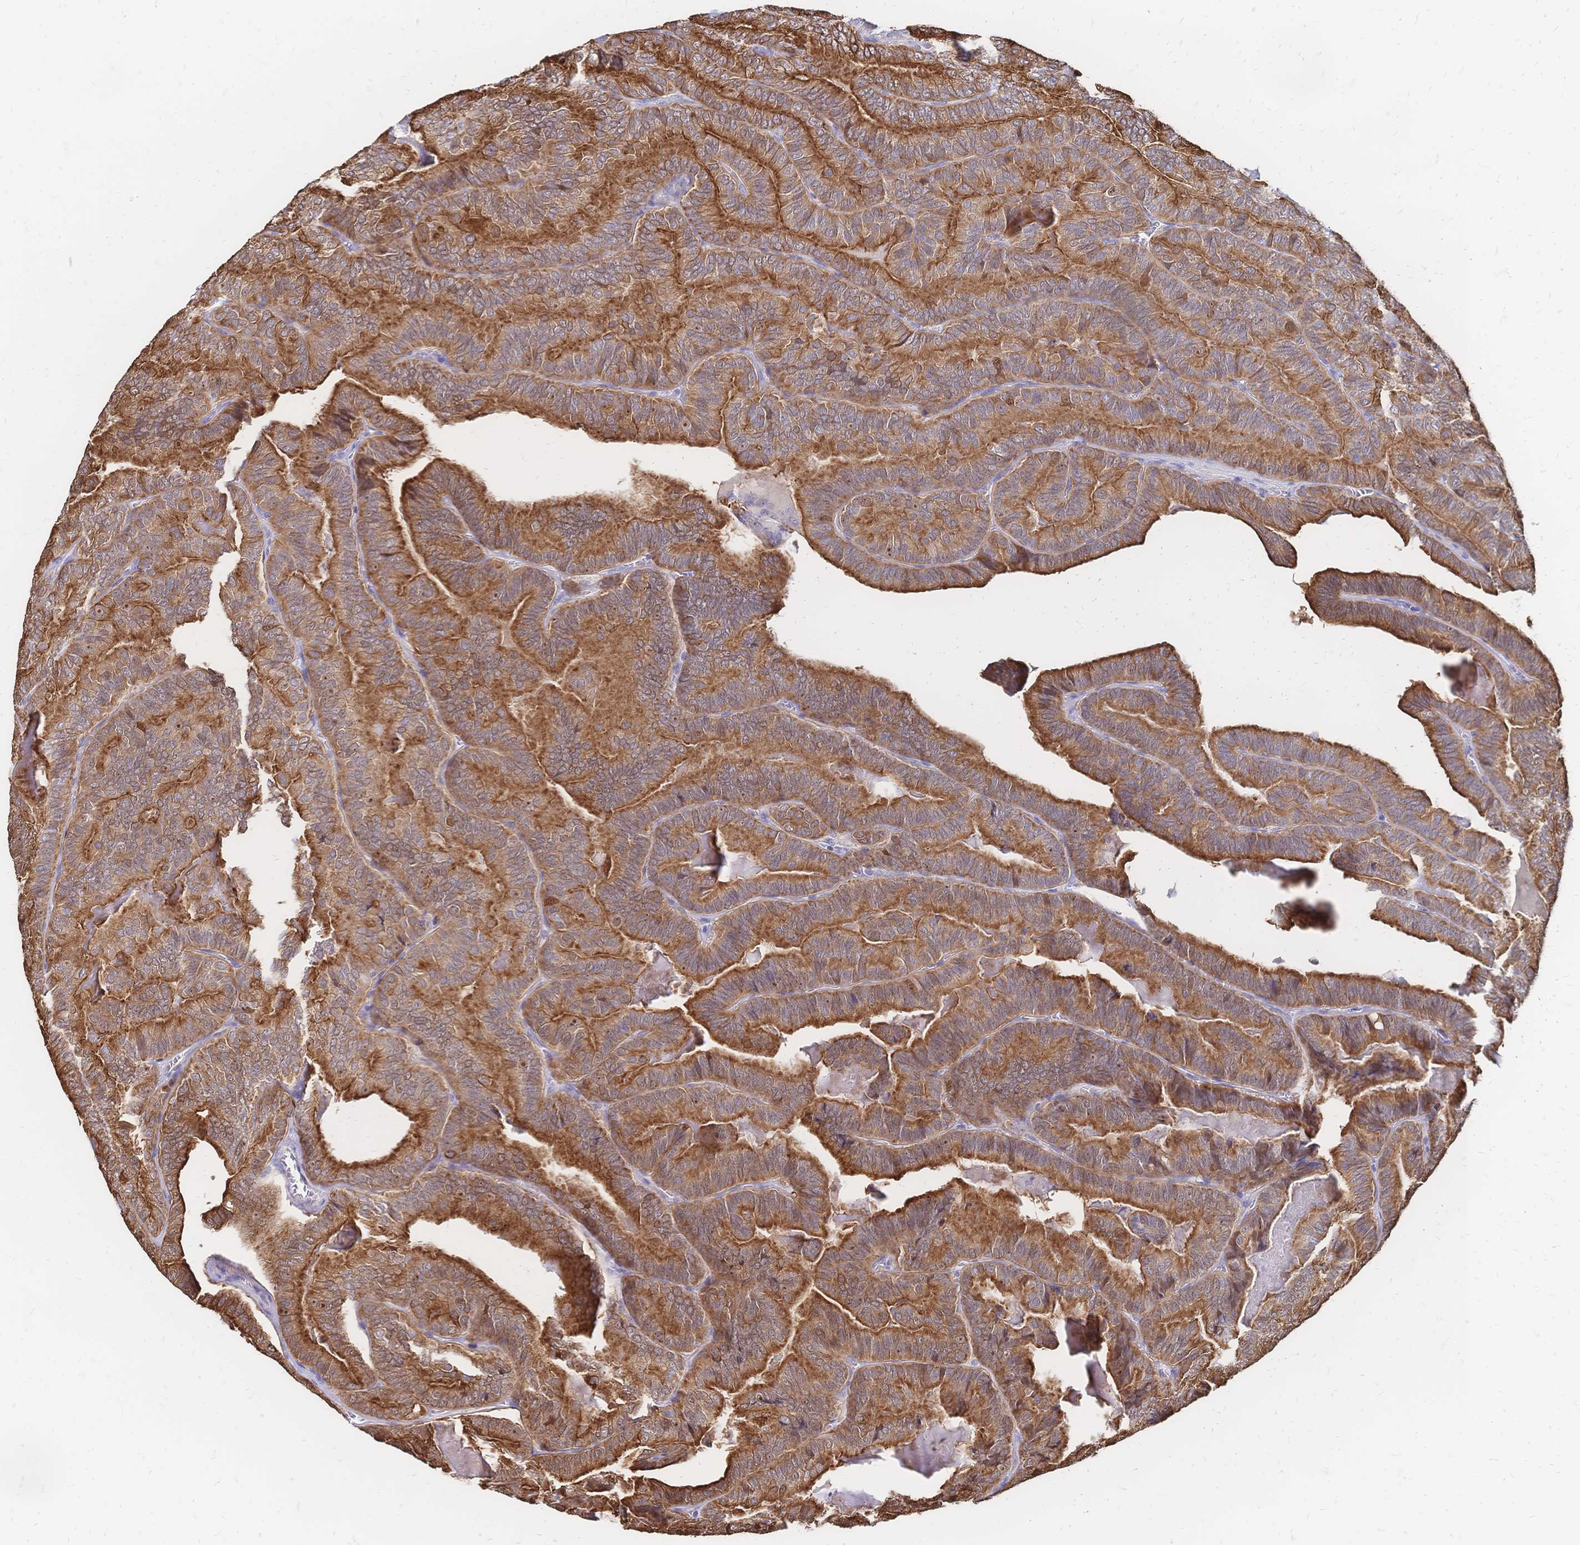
{"staining": {"intensity": "strong", "quantity": ">75%", "location": "cytoplasmic/membranous"}, "tissue": "thyroid cancer", "cell_type": "Tumor cells", "image_type": "cancer", "snomed": [{"axis": "morphology", "description": "Papillary adenocarcinoma, NOS"}, {"axis": "topography", "description": "Thyroid gland"}], "caption": "A brown stain labels strong cytoplasmic/membranous positivity of a protein in human papillary adenocarcinoma (thyroid) tumor cells.", "gene": "DTNB", "patient": {"sex": "female", "age": 75}}